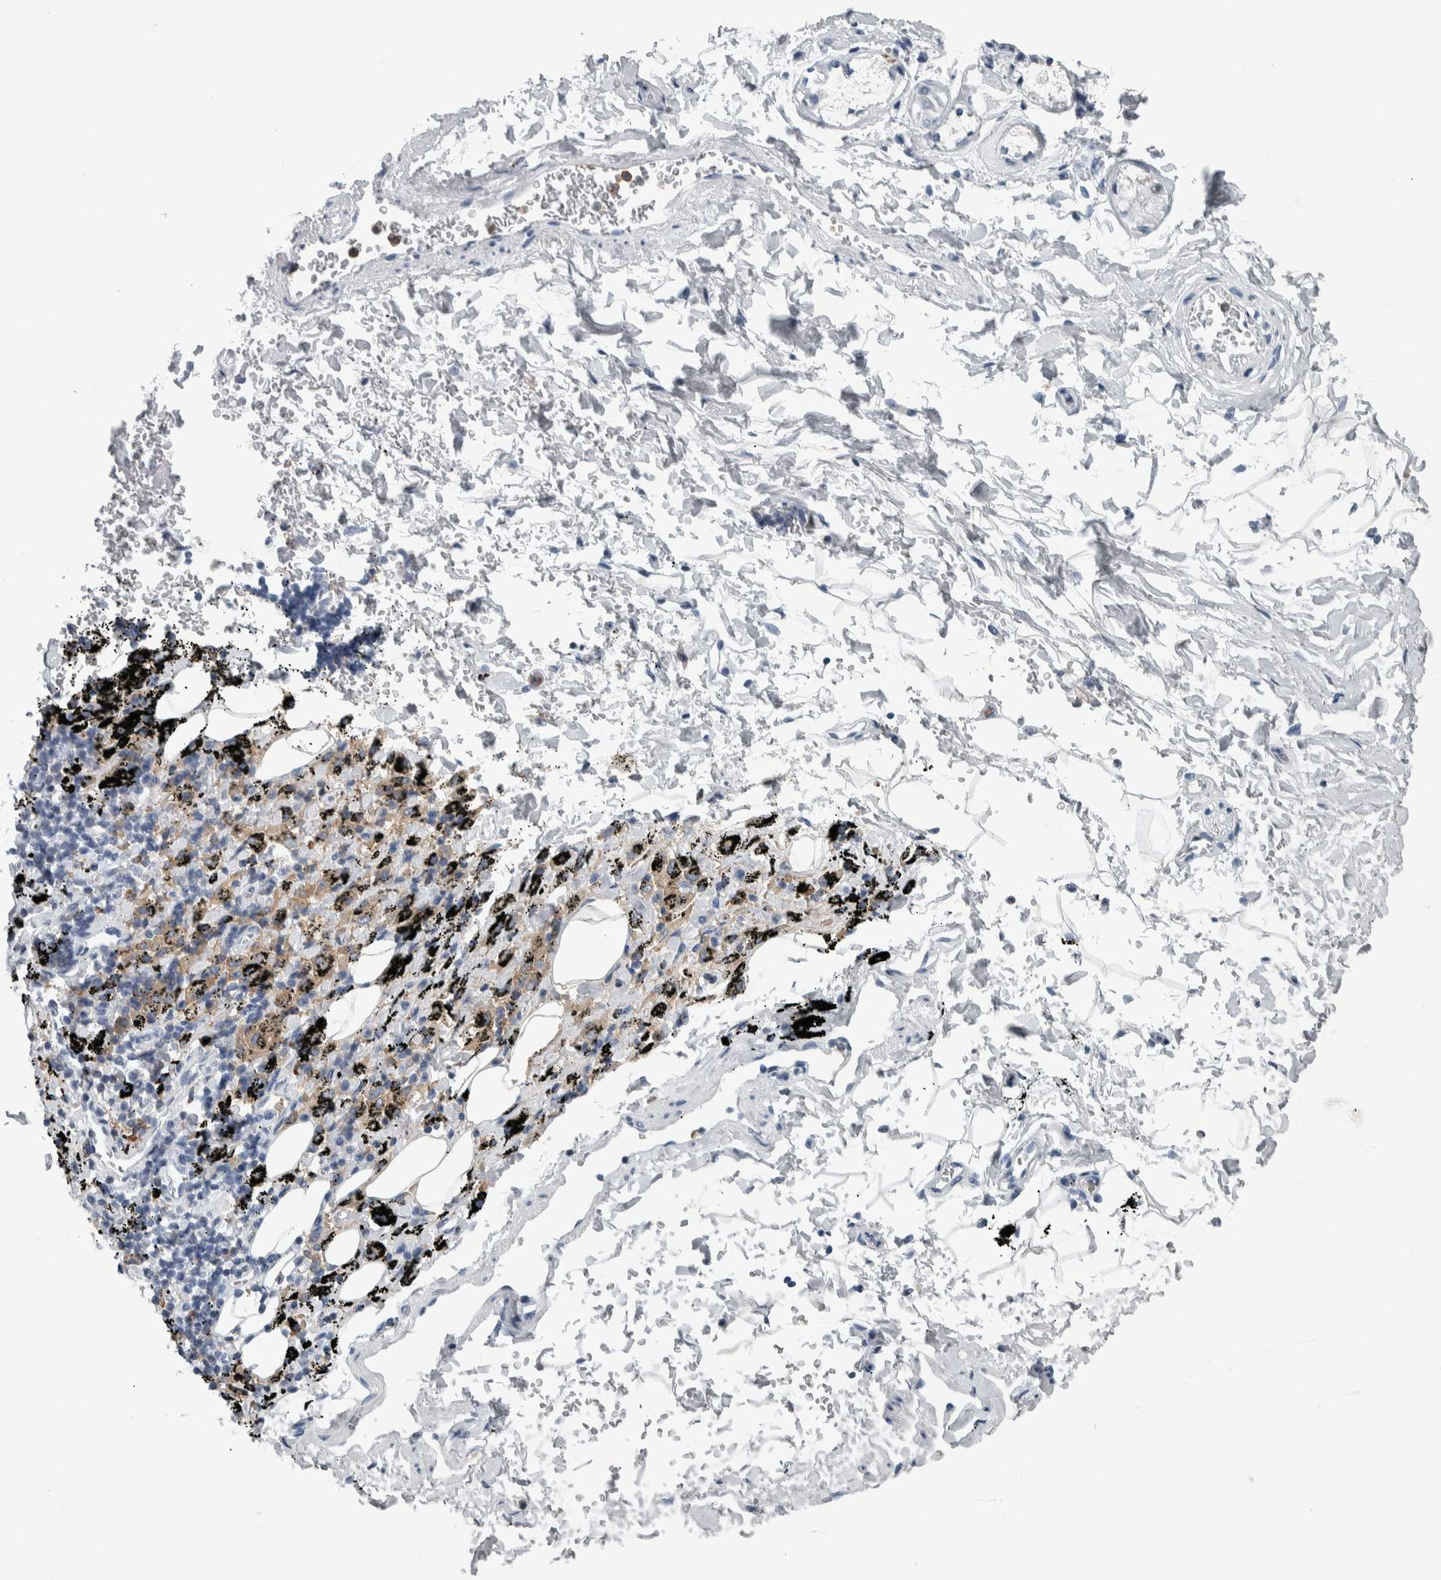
{"staining": {"intensity": "negative", "quantity": "none", "location": "none"}, "tissue": "adipose tissue", "cell_type": "Adipocytes", "image_type": "normal", "snomed": [{"axis": "morphology", "description": "Normal tissue, NOS"}, {"axis": "topography", "description": "Cartilage tissue"}, {"axis": "topography", "description": "Lung"}], "caption": "Immunohistochemistry photomicrograph of normal adipose tissue: adipose tissue stained with DAB (3,3'-diaminobenzidine) exhibits no significant protein expression in adipocytes.", "gene": "SKAP2", "patient": {"sex": "female", "age": 77}}